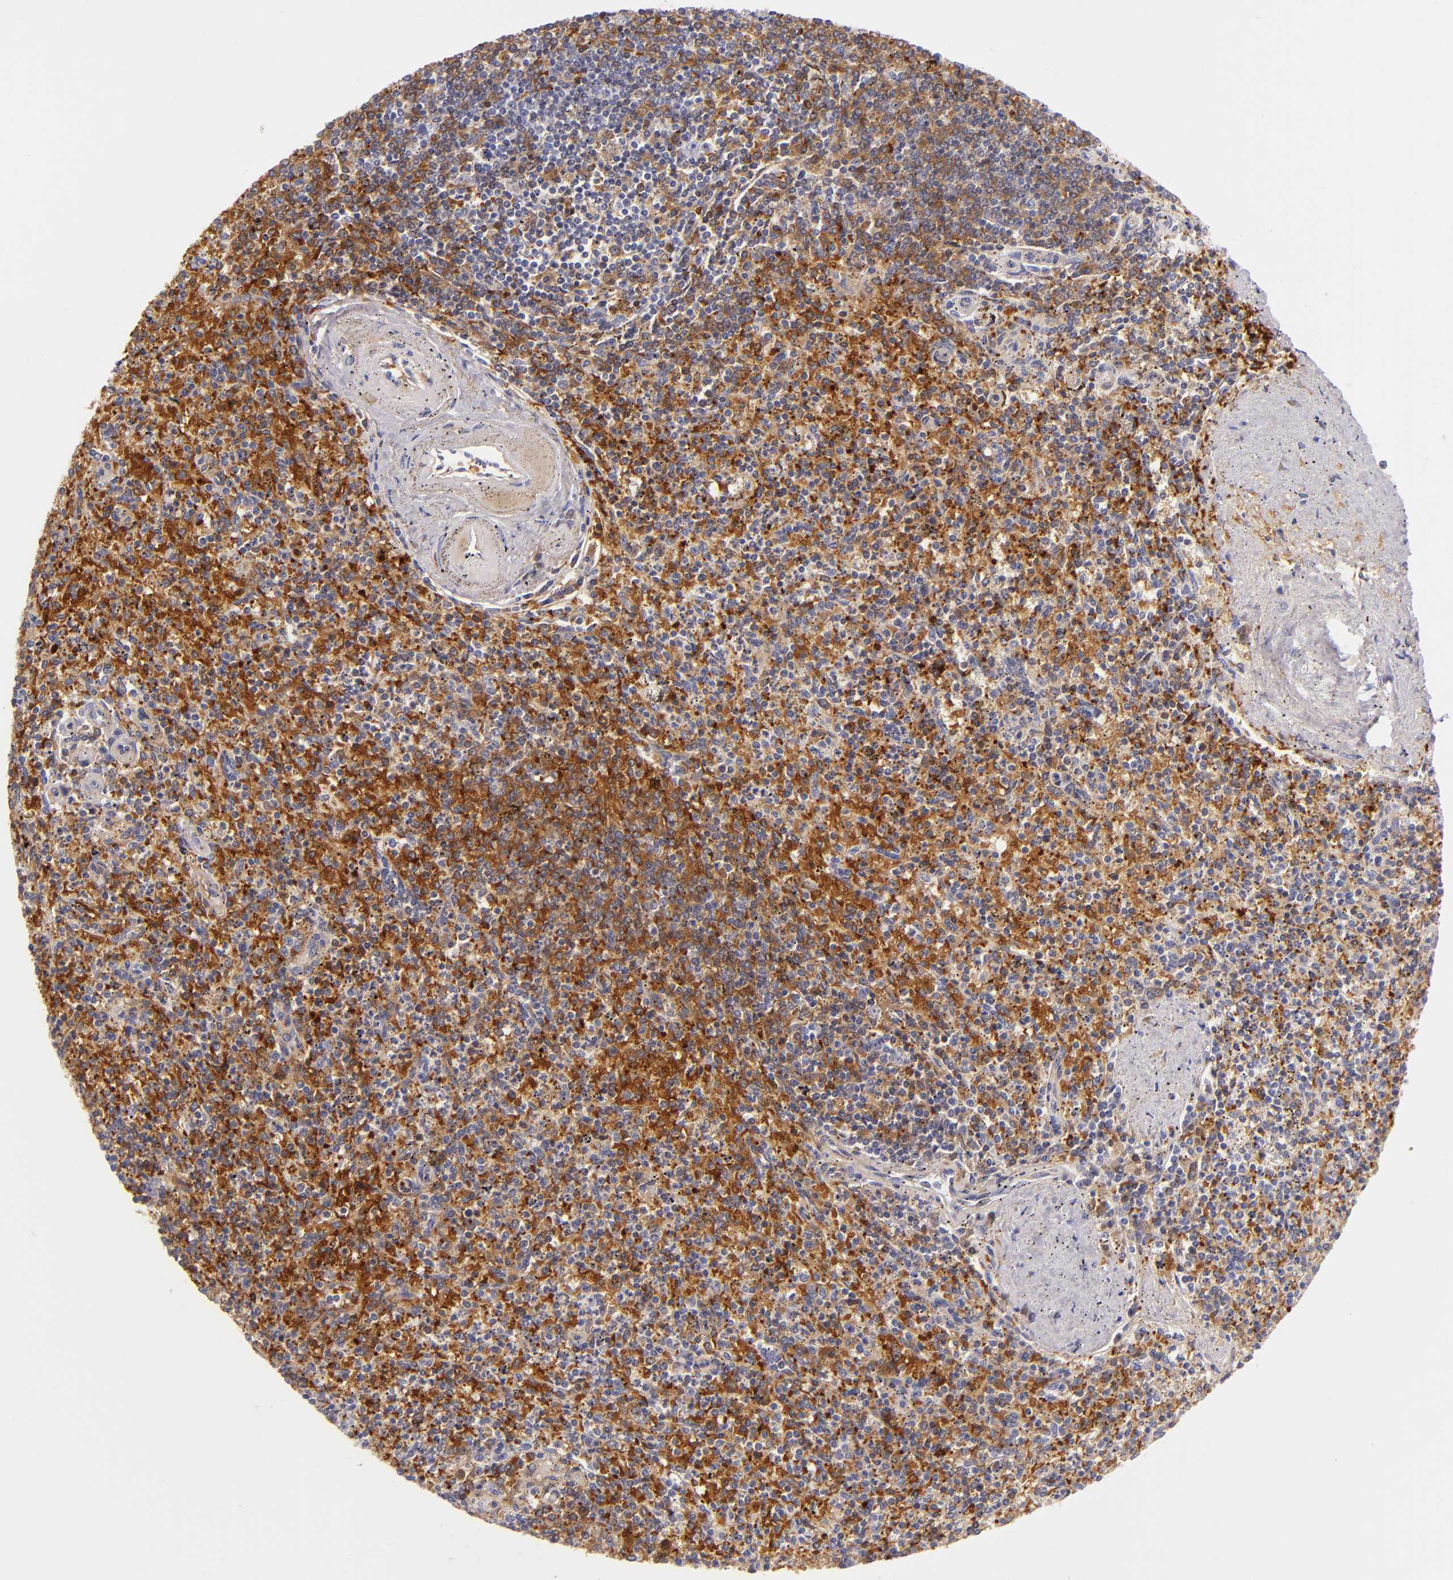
{"staining": {"intensity": "strong", "quantity": "<25%", "location": "cytoplasmic/membranous"}, "tissue": "spleen", "cell_type": "Cells in red pulp", "image_type": "normal", "snomed": [{"axis": "morphology", "description": "Normal tissue, NOS"}, {"axis": "topography", "description": "Spleen"}], "caption": "A histopathology image showing strong cytoplasmic/membranous staining in approximately <25% of cells in red pulp in benign spleen, as visualized by brown immunohistochemical staining.", "gene": "GP1BA", "patient": {"sex": "male", "age": 72}}